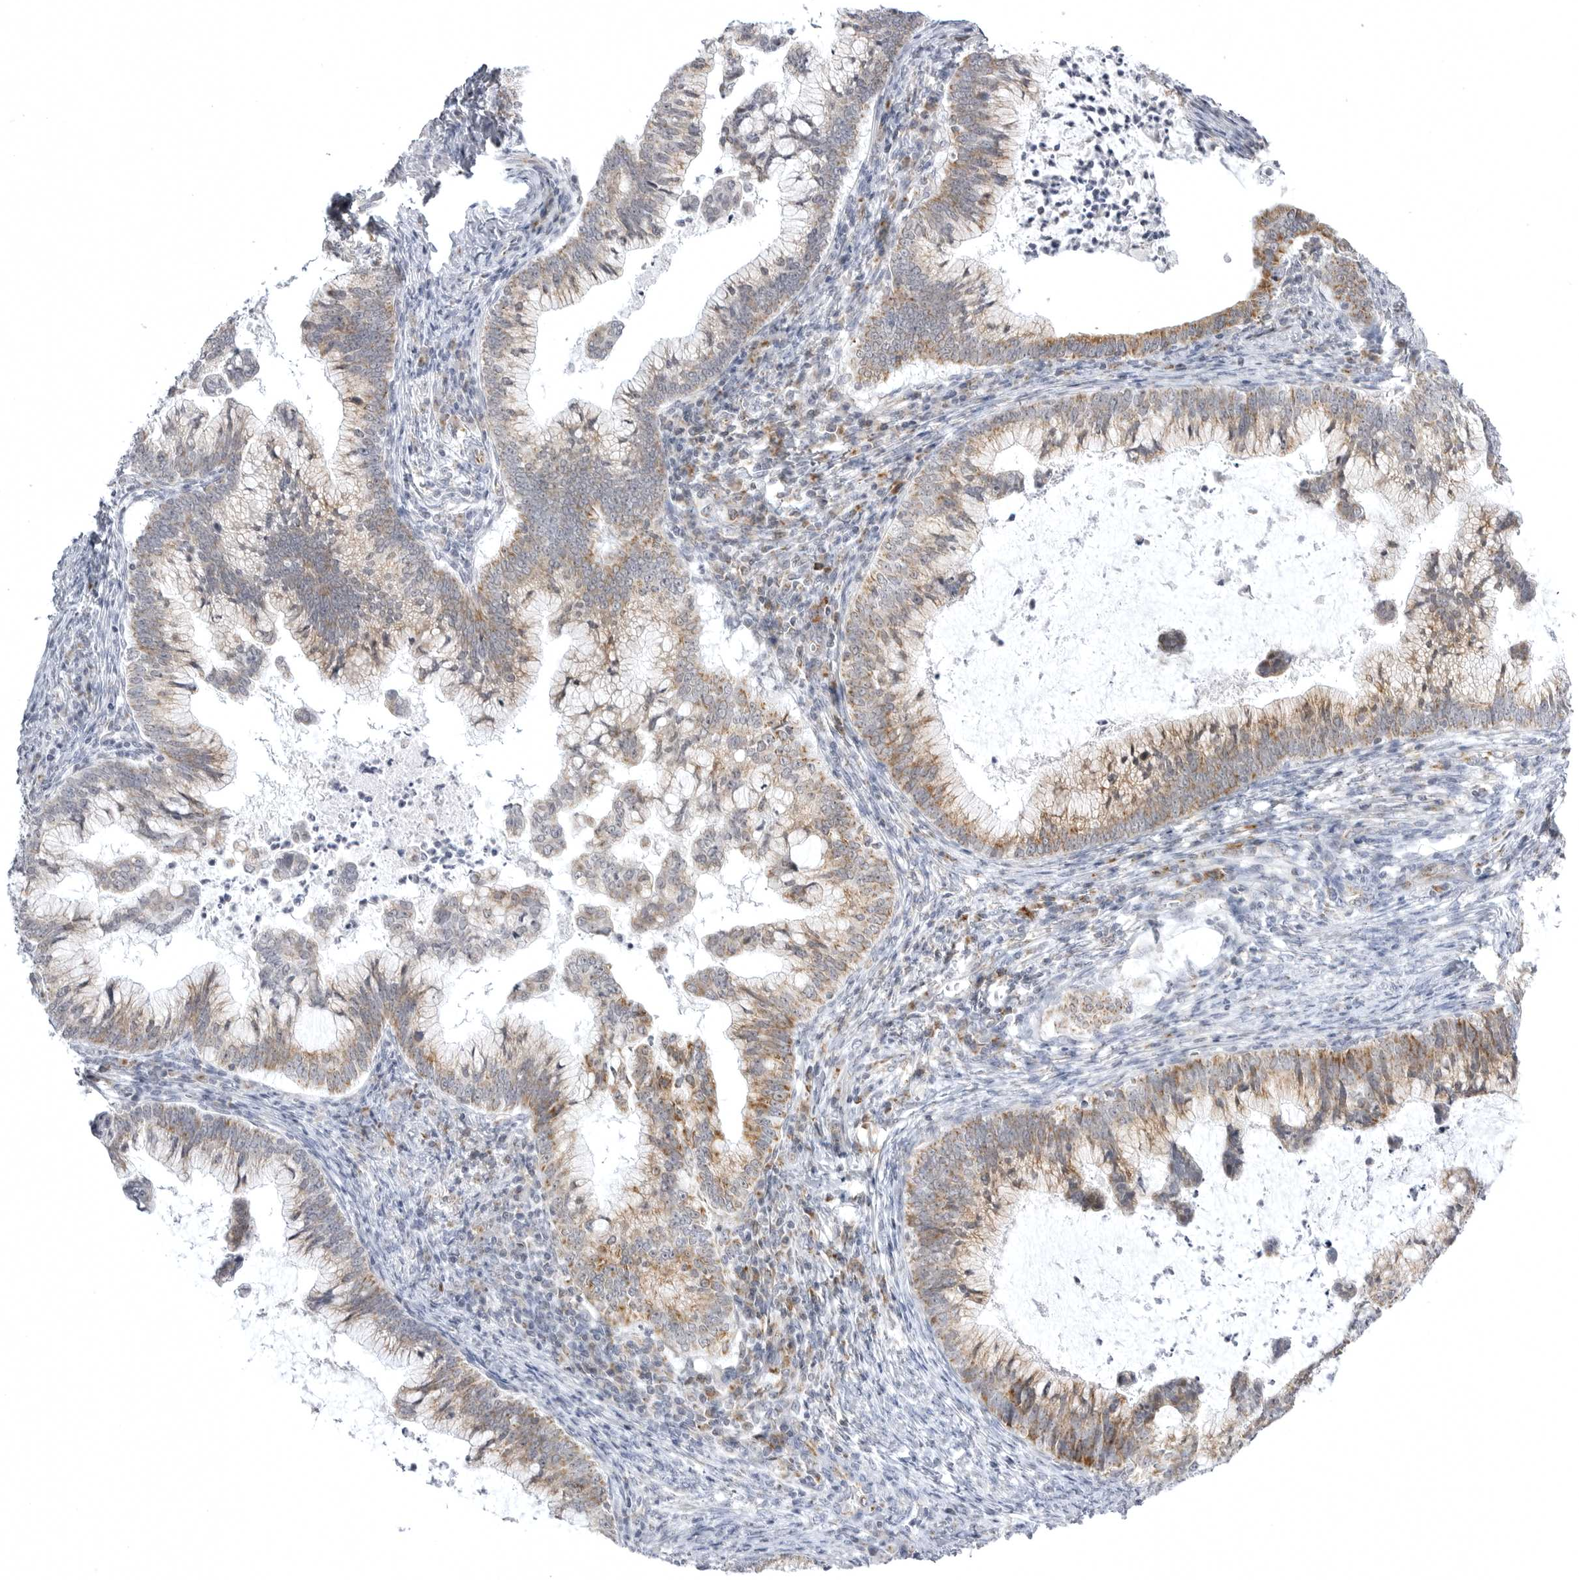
{"staining": {"intensity": "moderate", "quantity": "25%-75%", "location": "cytoplasmic/membranous"}, "tissue": "cervical cancer", "cell_type": "Tumor cells", "image_type": "cancer", "snomed": [{"axis": "morphology", "description": "Adenocarcinoma, NOS"}, {"axis": "topography", "description": "Cervix"}], "caption": "The histopathology image demonstrates a brown stain indicating the presence of a protein in the cytoplasmic/membranous of tumor cells in cervical adenocarcinoma.", "gene": "TUFM", "patient": {"sex": "female", "age": 36}}